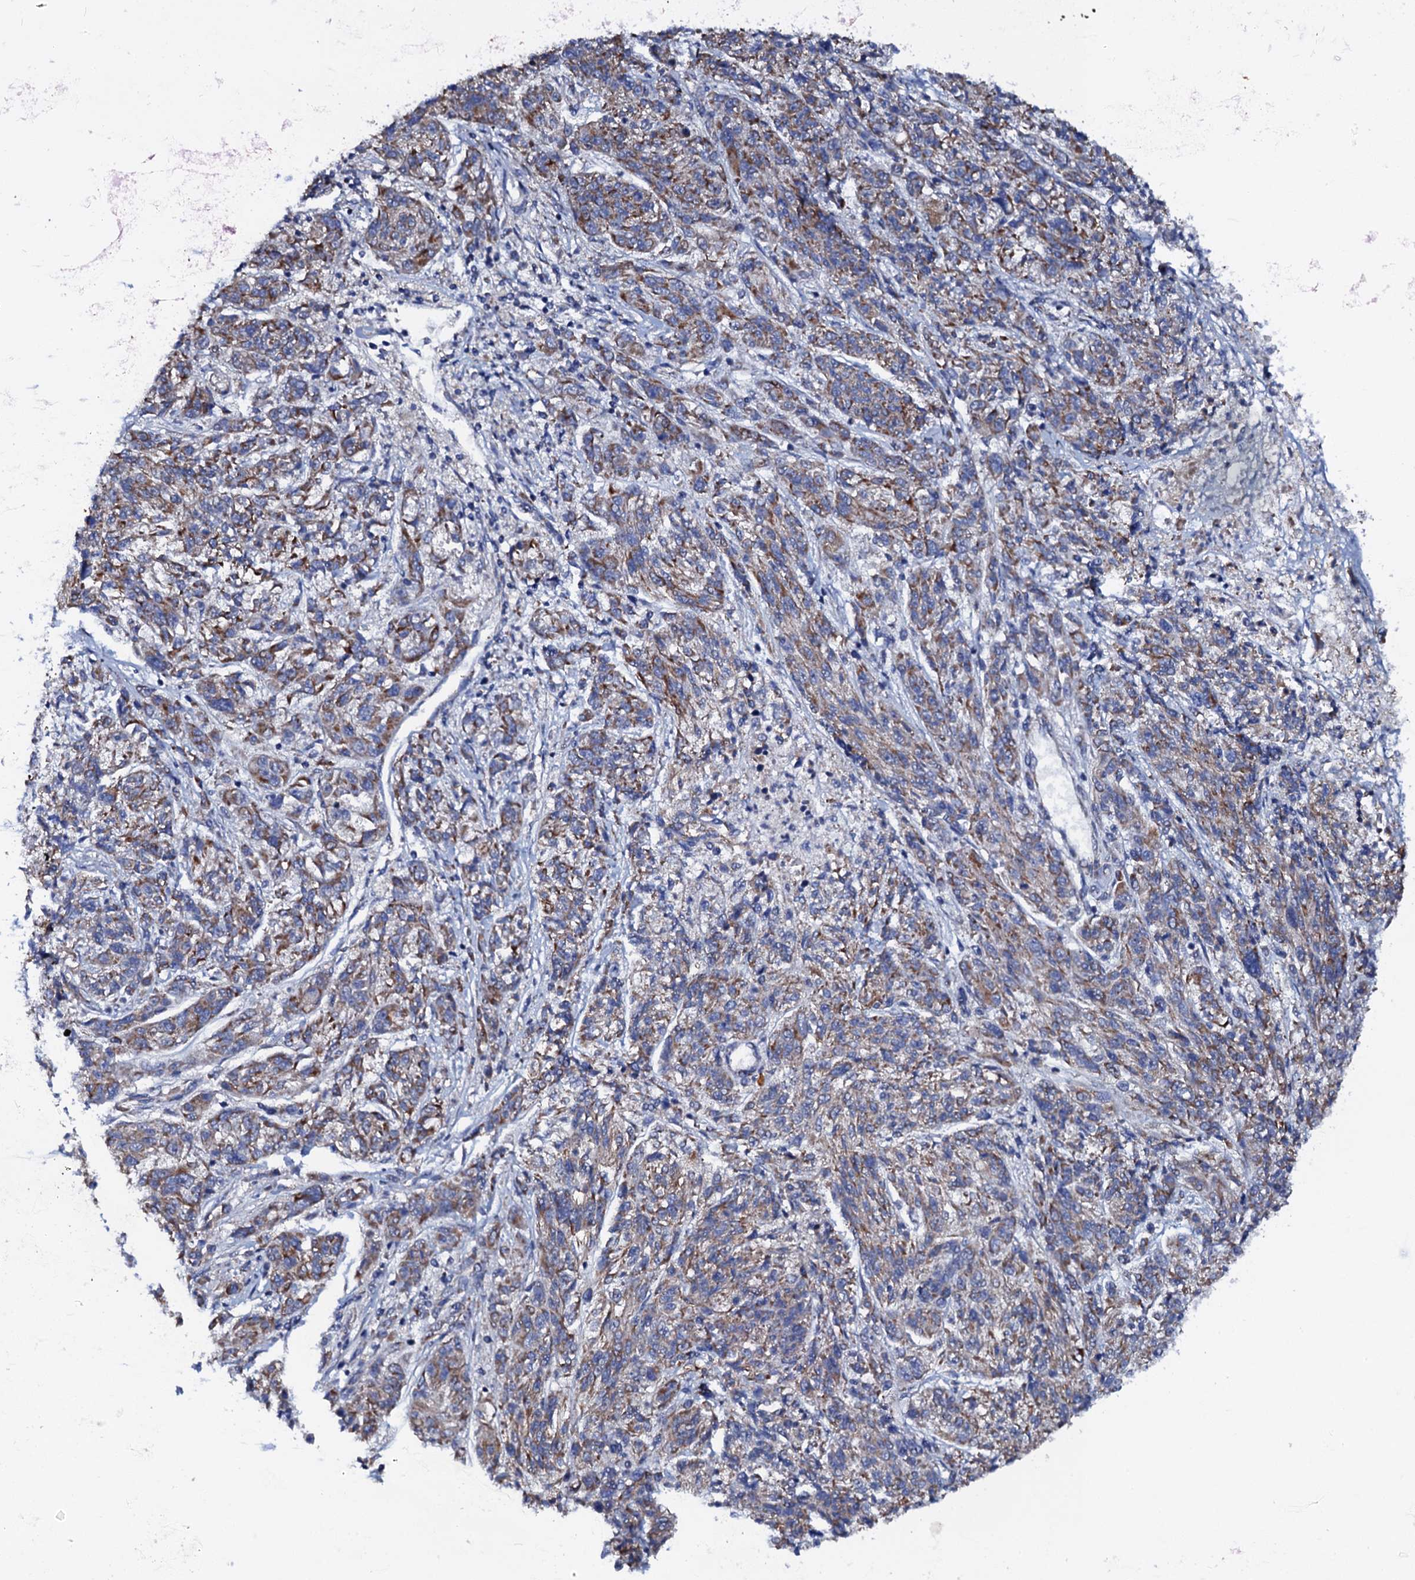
{"staining": {"intensity": "weak", "quantity": "25%-75%", "location": "cytoplasmic/membranous"}, "tissue": "melanoma", "cell_type": "Tumor cells", "image_type": "cancer", "snomed": [{"axis": "morphology", "description": "Malignant melanoma, NOS"}, {"axis": "topography", "description": "Skin"}], "caption": "This is a photomicrograph of IHC staining of melanoma, which shows weak staining in the cytoplasmic/membranous of tumor cells.", "gene": "PTCD3", "patient": {"sex": "male", "age": 53}}